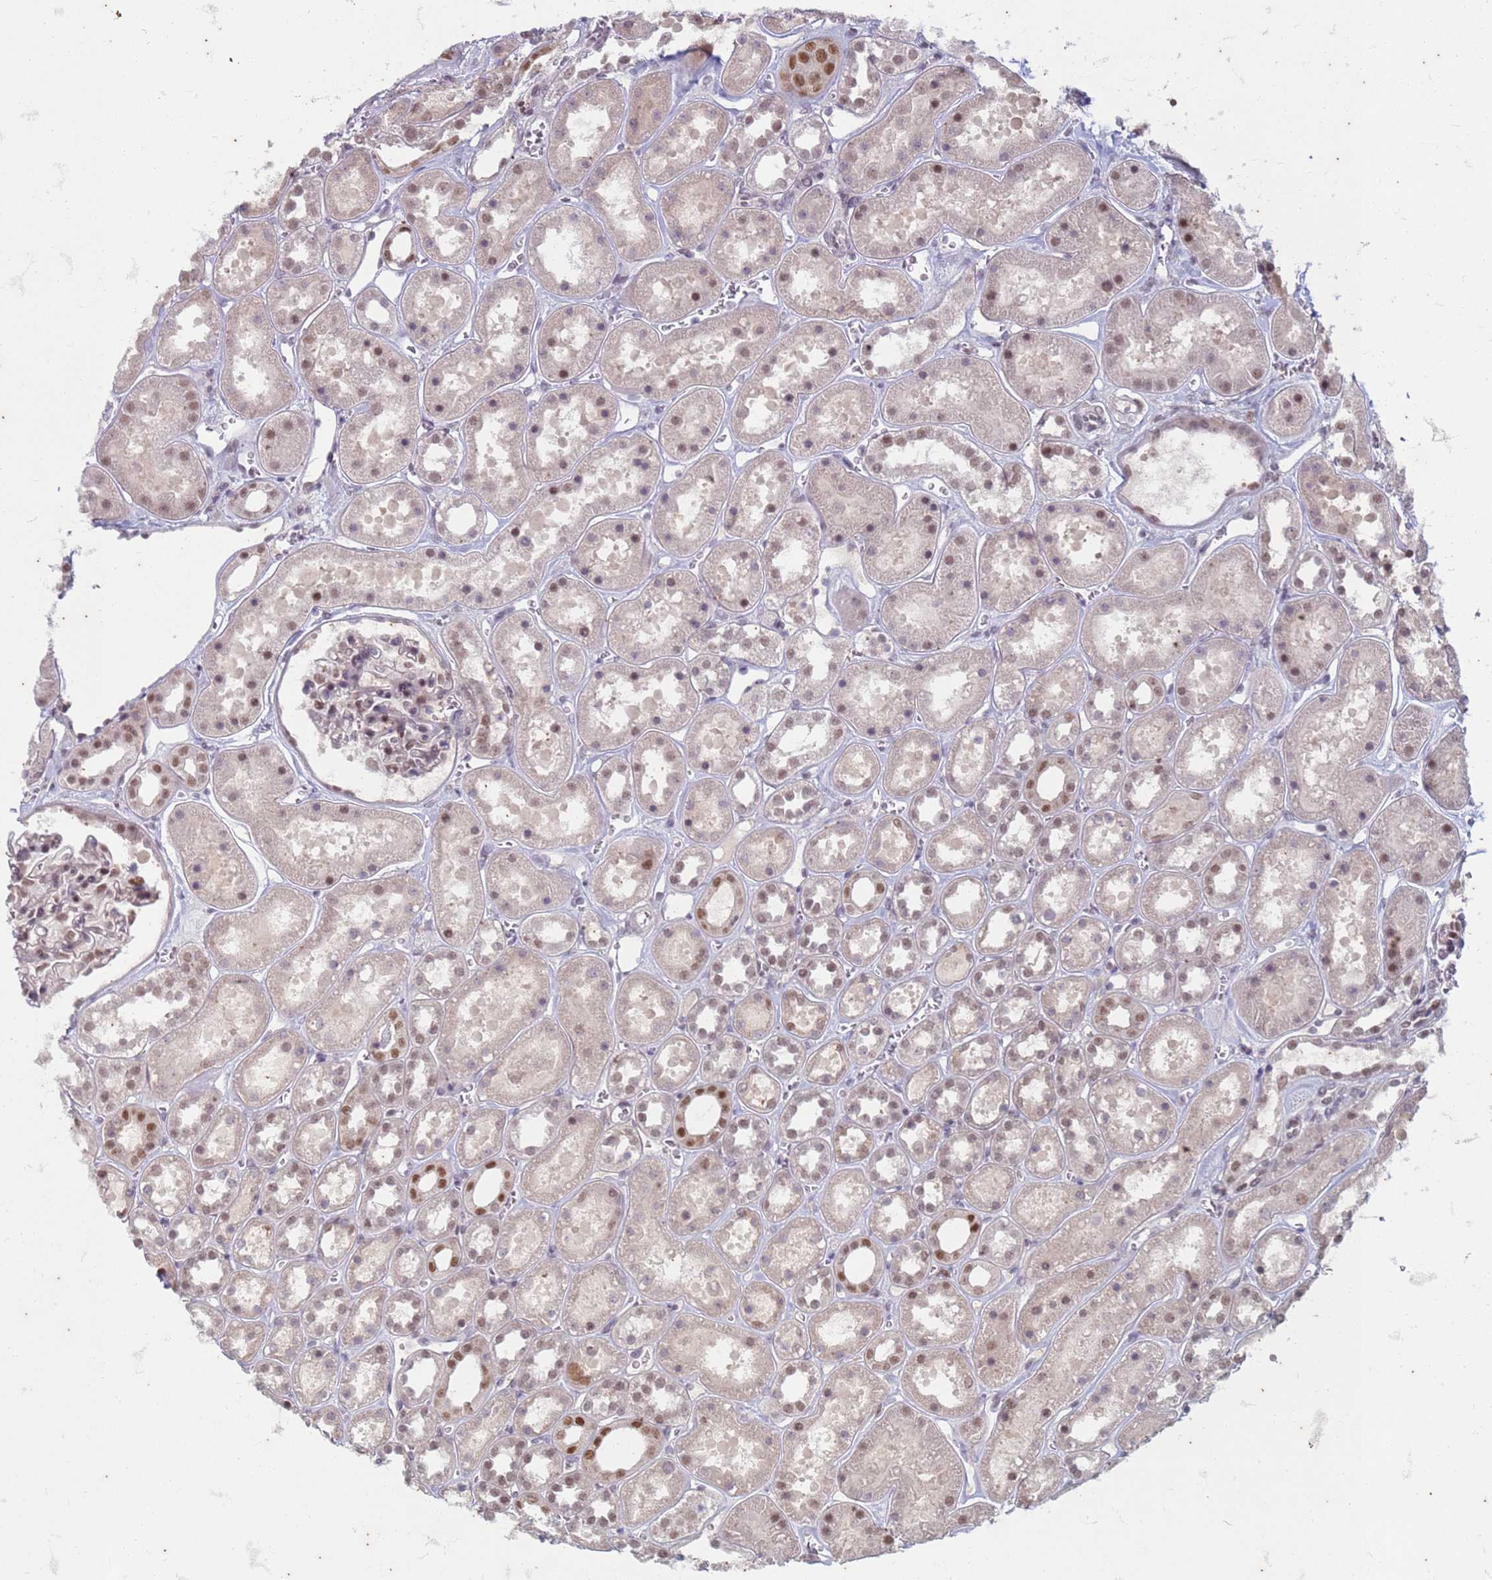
{"staining": {"intensity": "moderate", "quantity": "25%-75%", "location": "nuclear"}, "tissue": "kidney", "cell_type": "Cells in glomeruli", "image_type": "normal", "snomed": [{"axis": "morphology", "description": "Normal tissue, NOS"}, {"axis": "topography", "description": "Kidney"}], "caption": "Moderate nuclear expression is present in about 25%-75% of cells in glomeruli in benign kidney. The protein of interest is stained brown, and the nuclei are stained in blue (DAB IHC with brightfield microscopy, high magnification).", "gene": "TRMT6", "patient": {"sex": "female", "age": 41}}